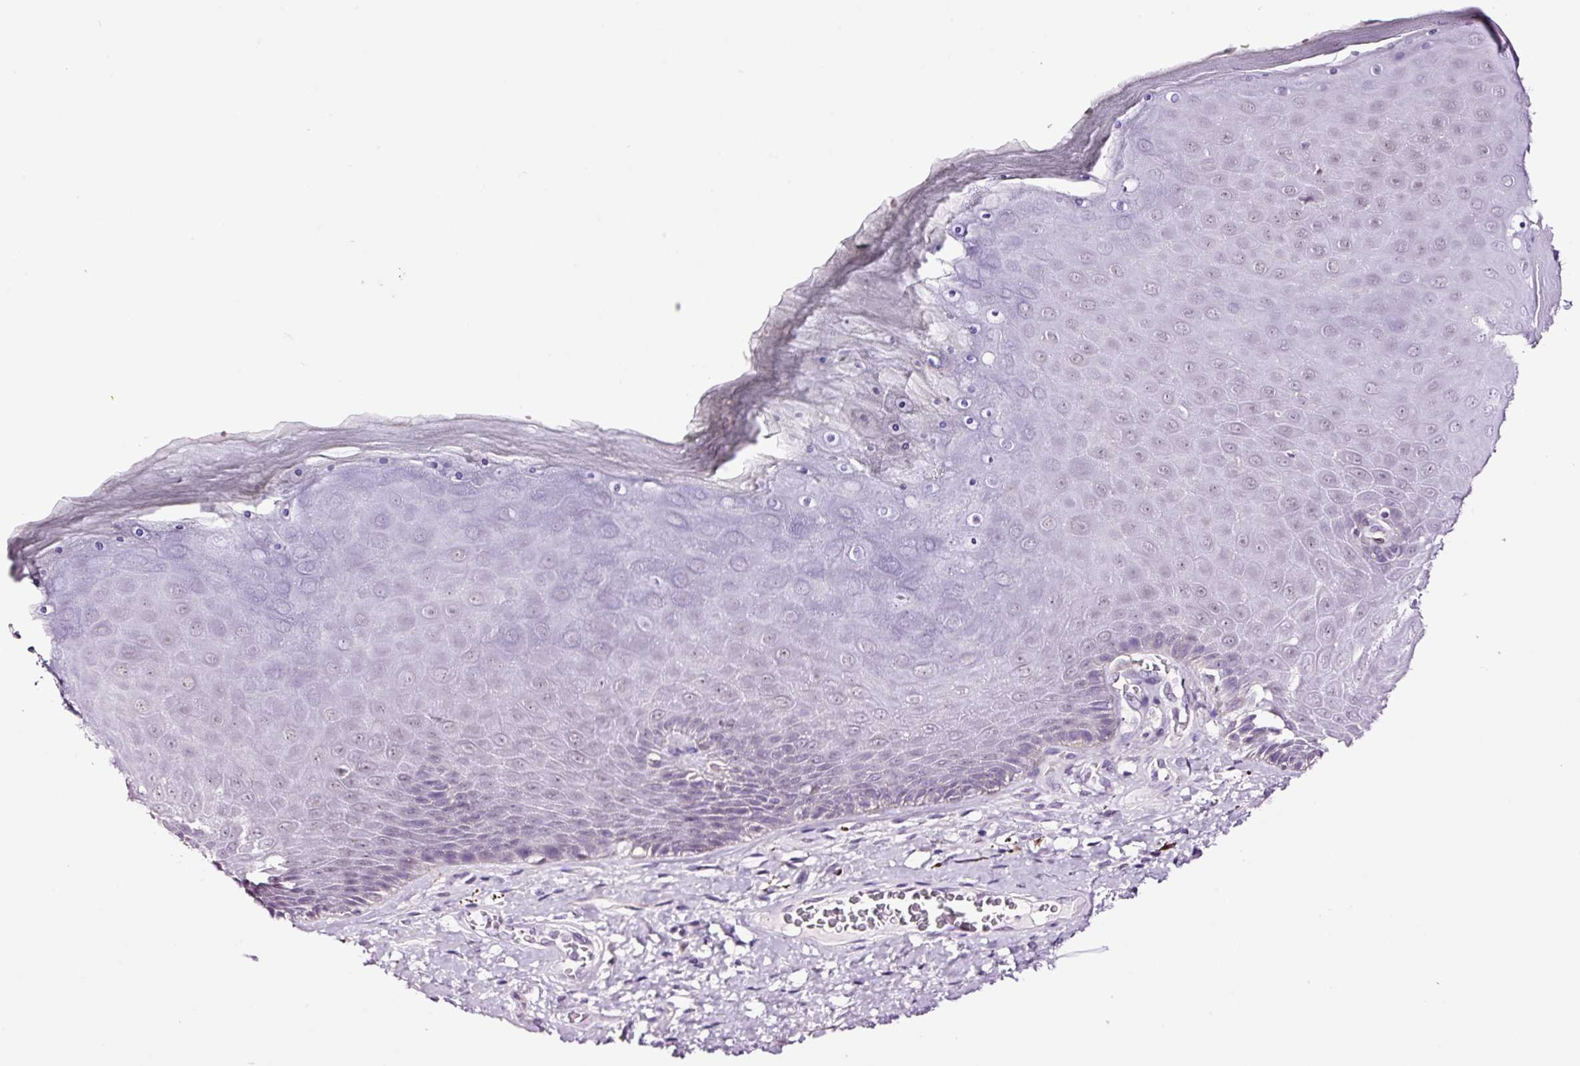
{"staining": {"intensity": "negative", "quantity": "none", "location": "none"}, "tissue": "skin", "cell_type": "Epidermal cells", "image_type": "normal", "snomed": [{"axis": "morphology", "description": "Normal tissue, NOS"}, {"axis": "topography", "description": "Anal"}, {"axis": "topography", "description": "Peripheral nerve tissue"}], "caption": "Immunohistochemistry (IHC) photomicrograph of normal human skin stained for a protein (brown), which exhibits no staining in epidermal cells.", "gene": "RTF2", "patient": {"sex": "male", "age": 53}}